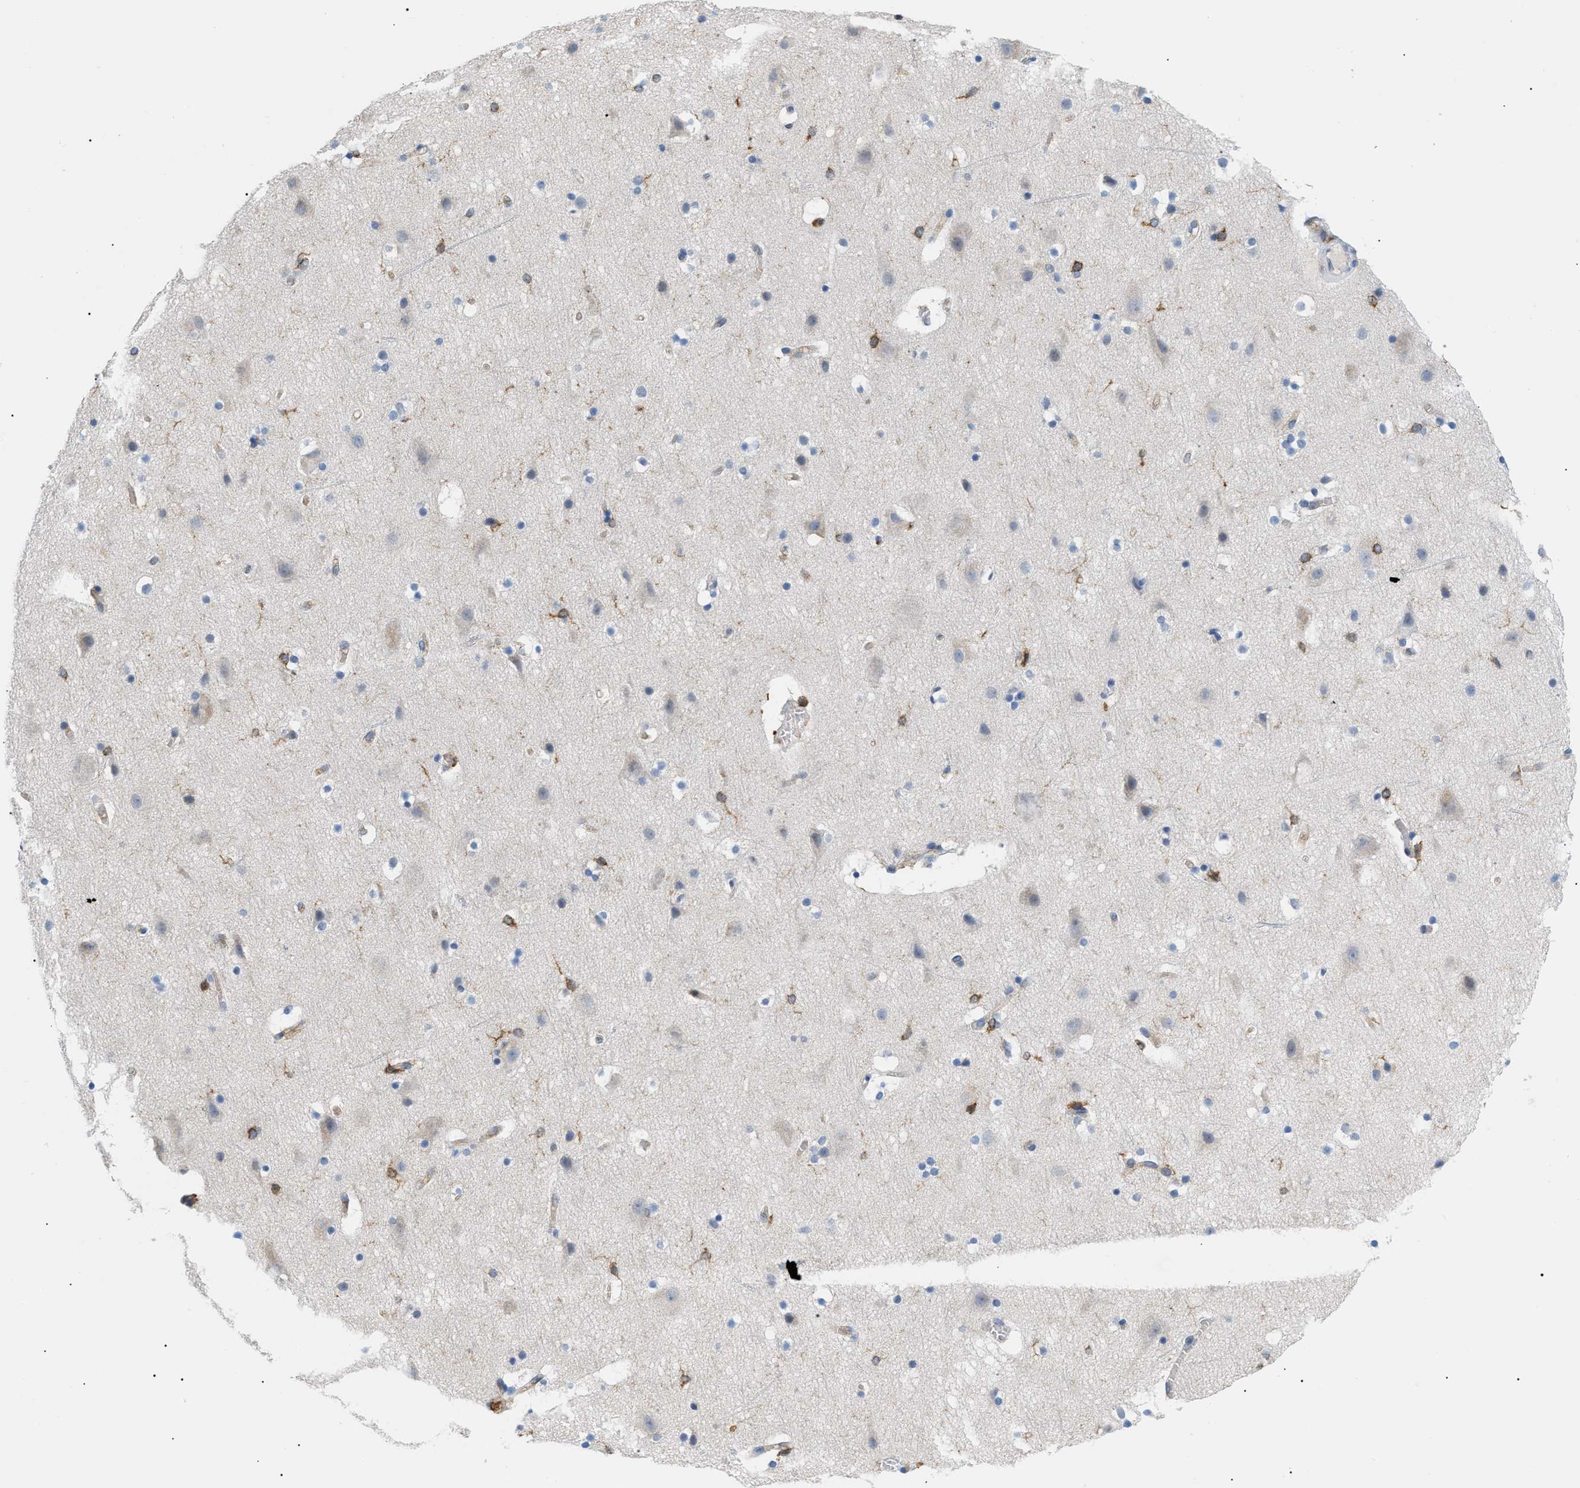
{"staining": {"intensity": "negative", "quantity": "none", "location": "none"}, "tissue": "cerebral cortex", "cell_type": "Endothelial cells", "image_type": "normal", "snomed": [{"axis": "morphology", "description": "Normal tissue, NOS"}, {"axis": "topography", "description": "Cerebral cortex"}], "caption": "This micrograph is of normal cerebral cortex stained with immunohistochemistry to label a protein in brown with the nuclei are counter-stained blue. There is no expression in endothelial cells.", "gene": "INPP5D", "patient": {"sex": "male", "age": 45}}